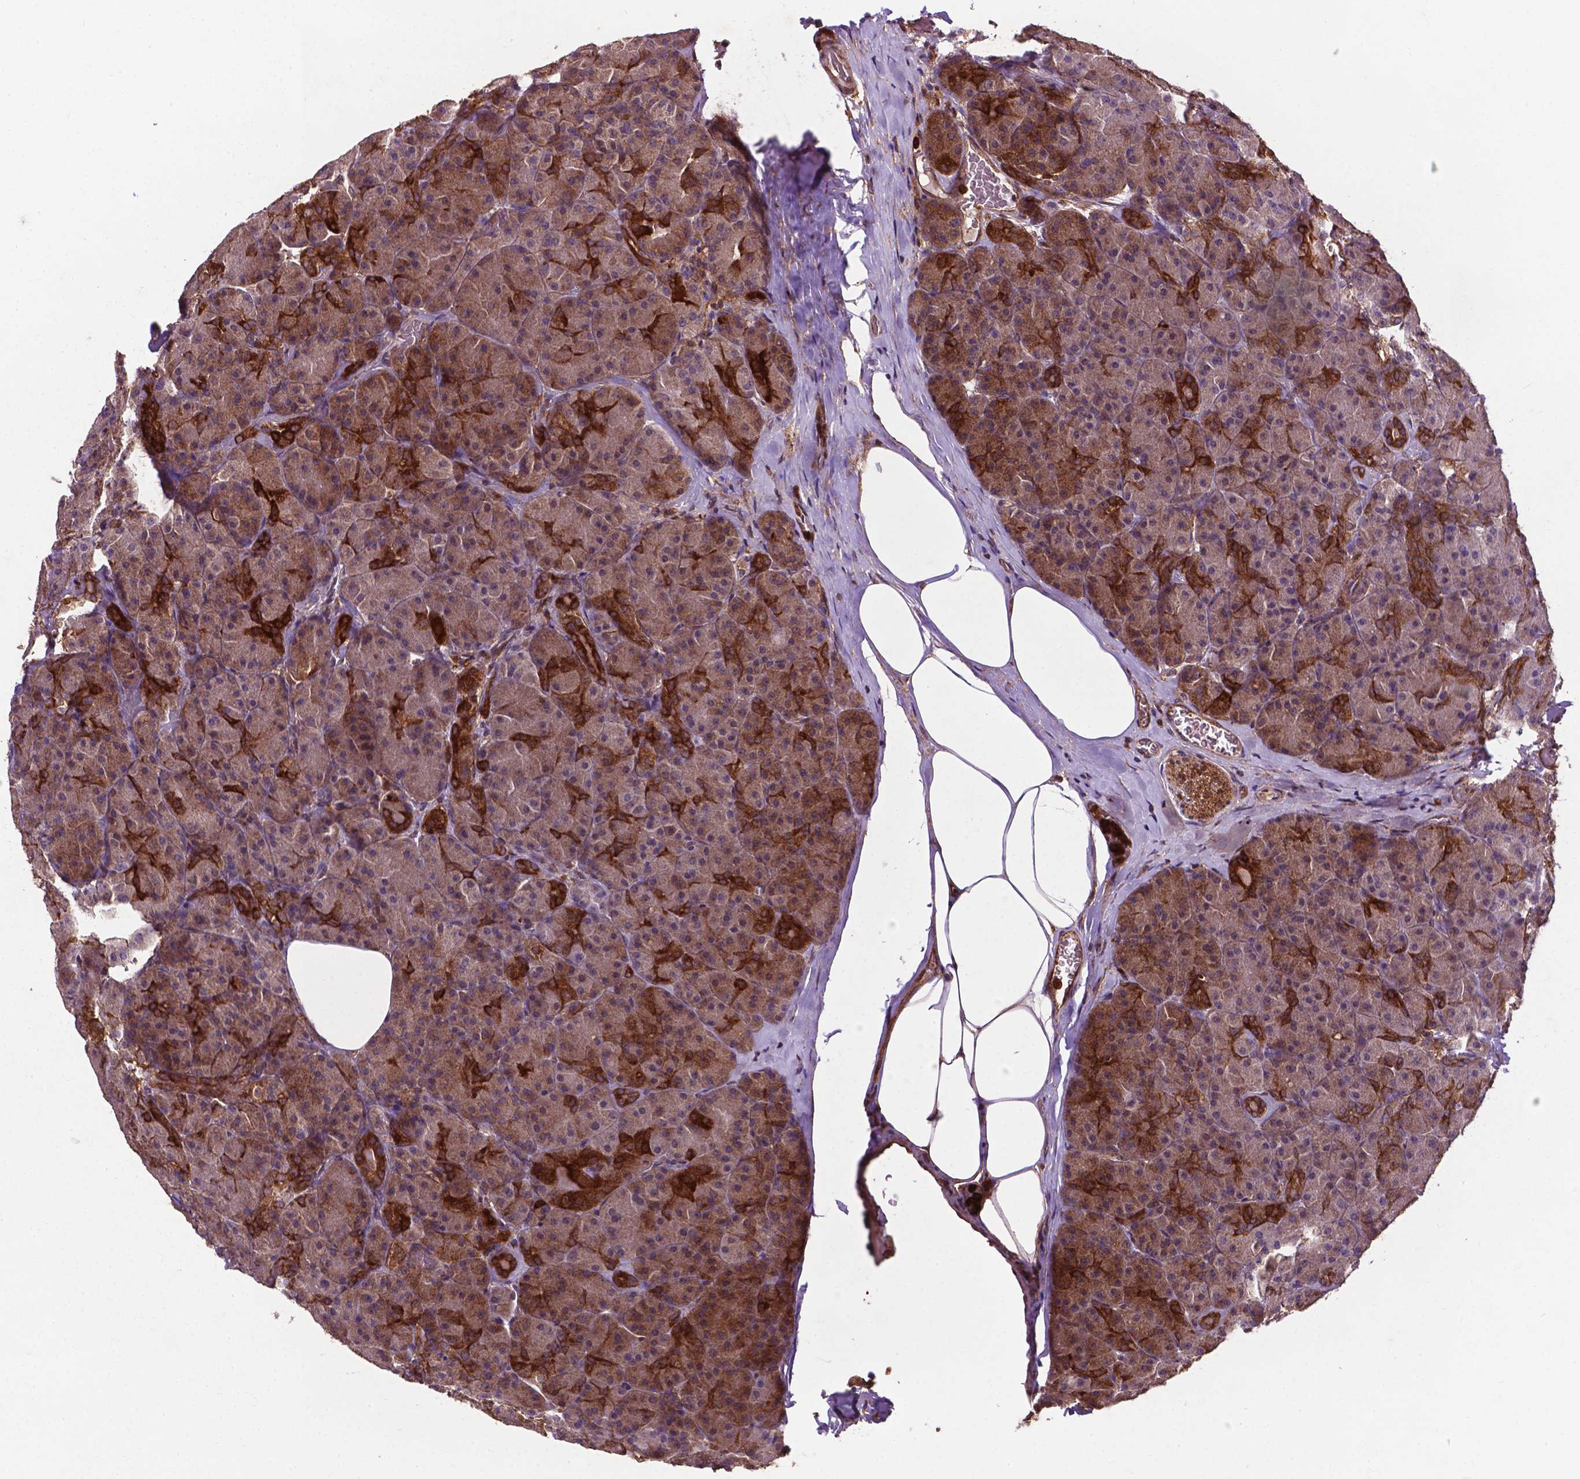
{"staining": {"intensity": "strong", "quantity": "<25%", "location": "cytoplasmic/membranous"}, "tissue": "pancreas", "cell_type": "Exocrine glandular cells", "image_type": "normal", "snomed": [{"axis": "morphology", "description": "Normal tissue, NOS"}, {"axis": "topography", "description": "Pancreas"}], "caption": "This histopathology image exhibits IHC staining of unremarkable human pancreas, with medium strong cytoplasmic/membranous positivity in about <25% of exocrine glandular cells.", "gene": "SMAD3", "patient": {"sex": "male", "age": 57}}